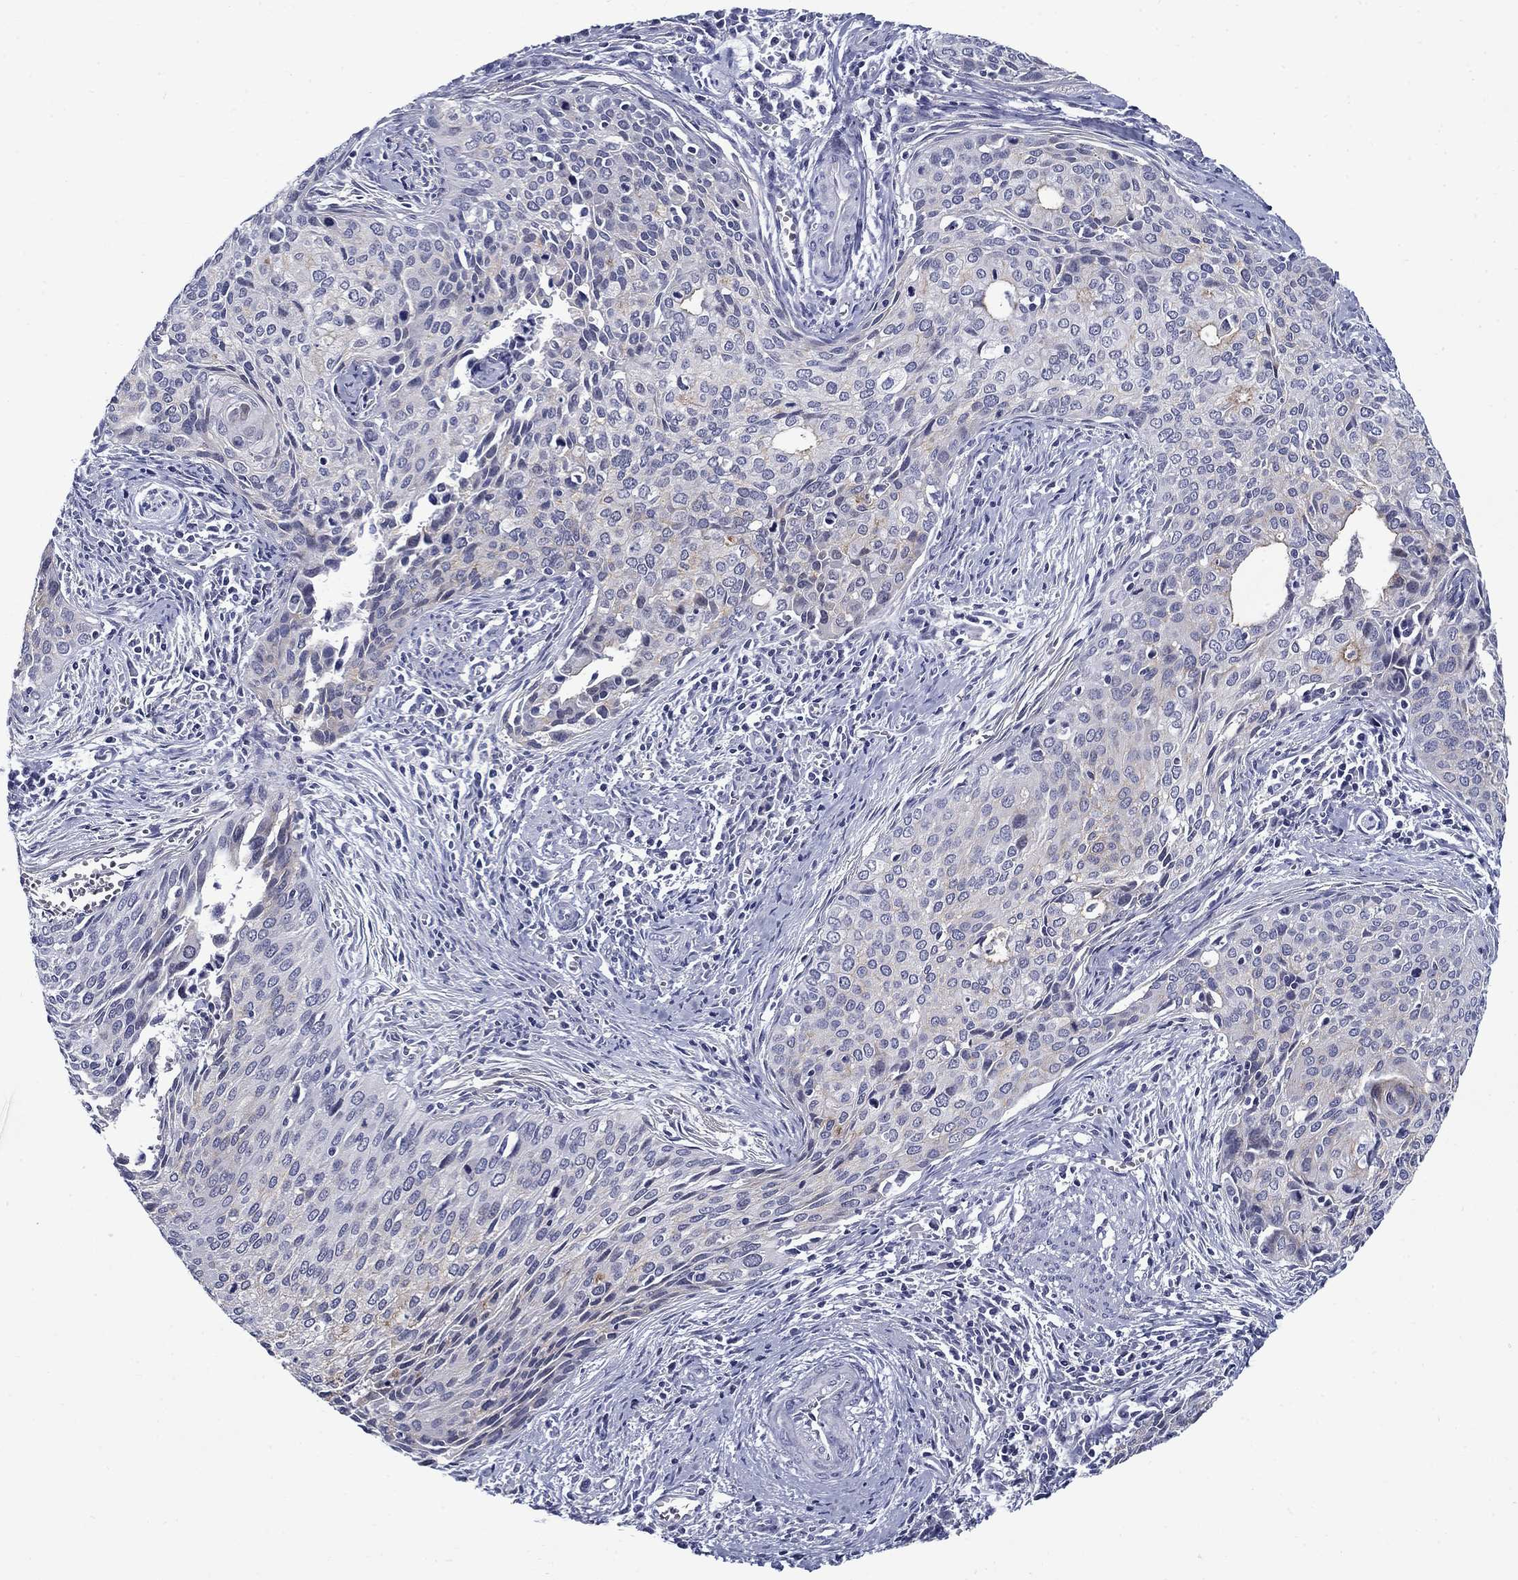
{"staining": {"intensity": "weak", "quantity": "<25%", "location": "cytoplasmic/membranous"}, "tissue": "cervical cancer", "cell_type": "Tumor cells", "image_type": "cancer", "snomed": [{"axis": "morphology", "description": "Squamous cell carcinoma, NOS"}, {"axis": "topography", "description": "Cervix"}], "caption": "IHC micrograph of neoplastic tissue: cervical cancer (squamous cell carcinoma) stained with DAB (3,3'-diaminobenzidine) displays no significant protein expression in tumor cells.", "gene": "C4orf19", "patient": {"sex": "female", "age": 29}}